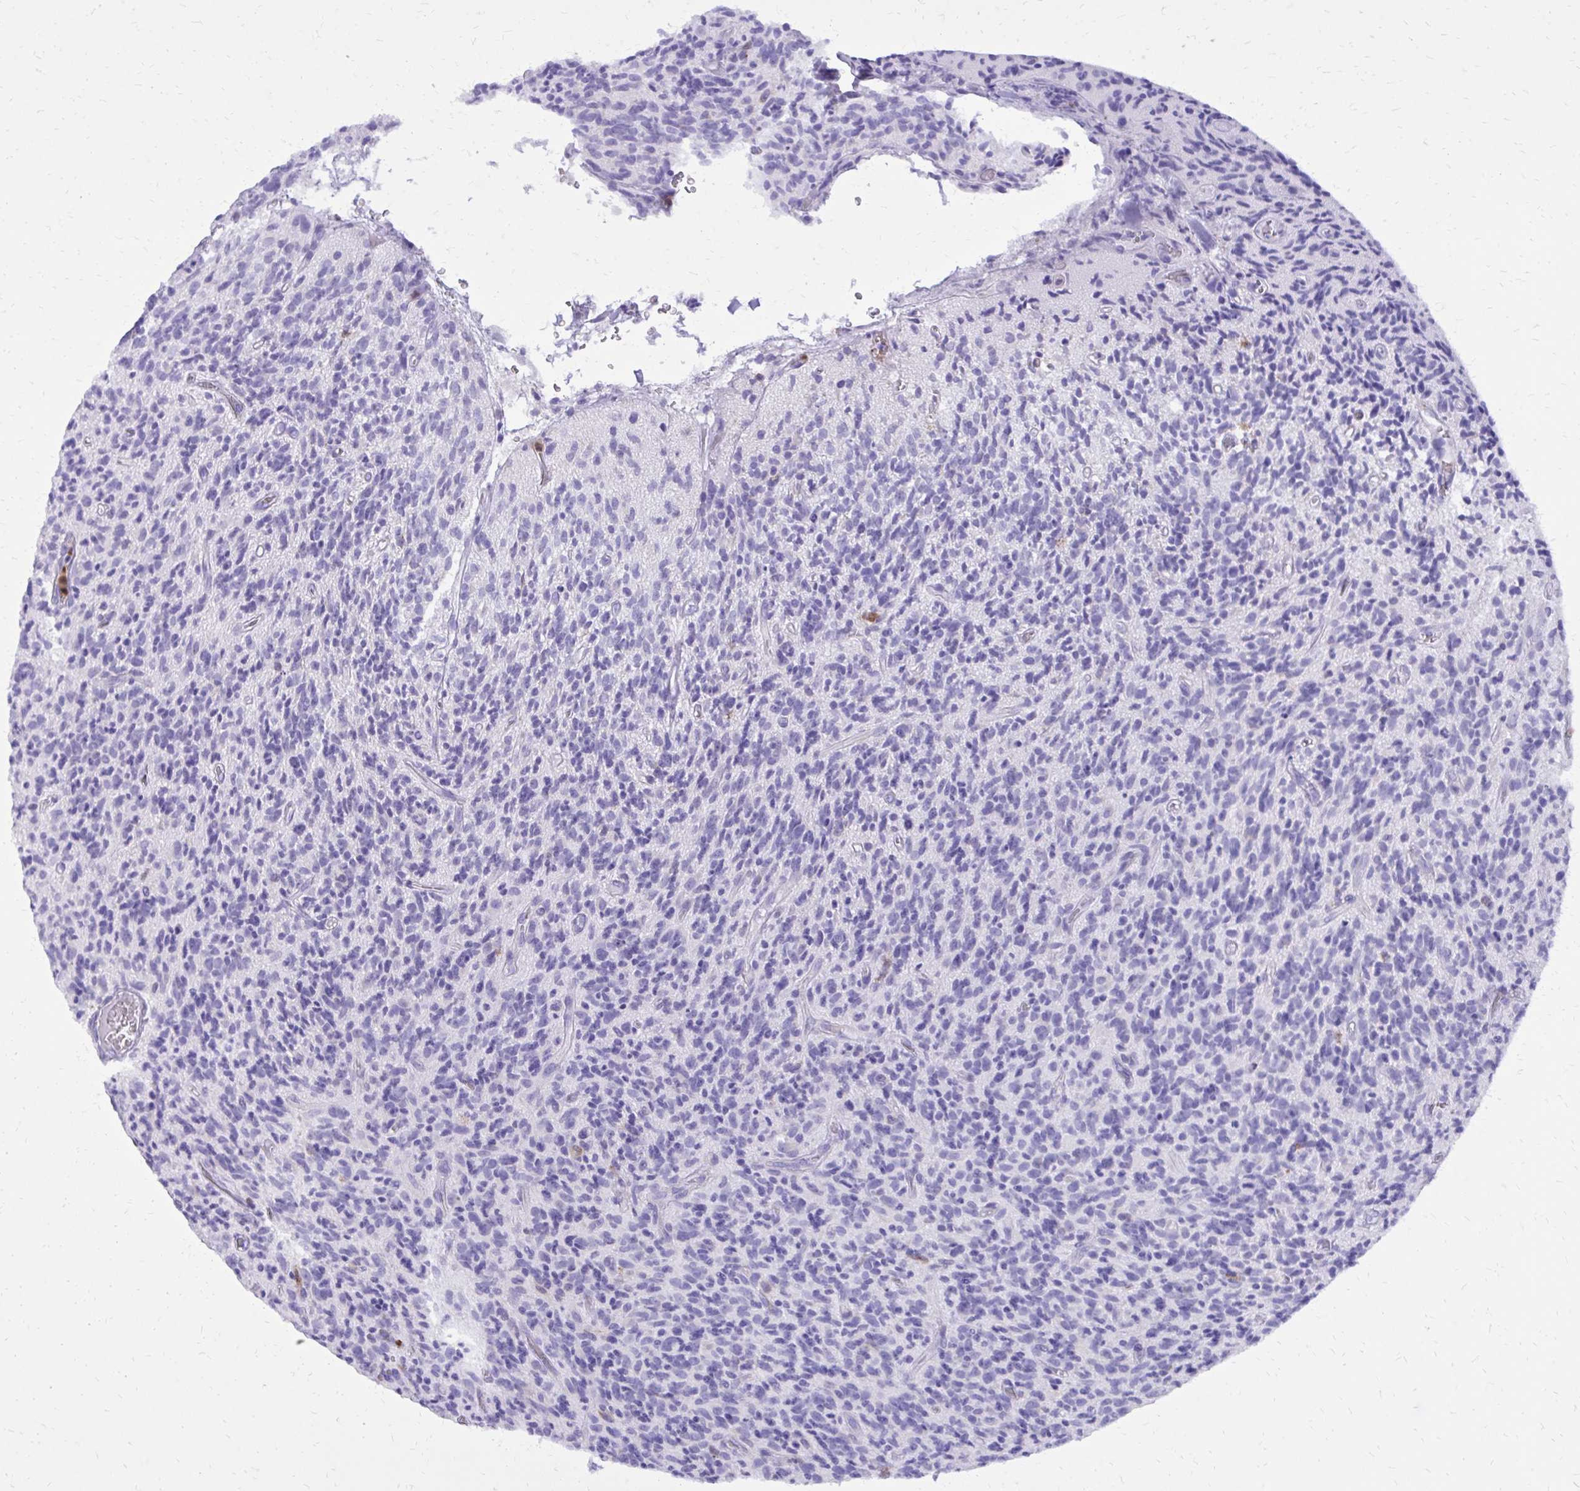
{"staining": {"intensity": "negative", "quantity": "none", "location": "none"}, "tissue": "glioma", "cell_type": "Tumor cells", "image_type": "cancer", "snomed": [{"axis": "morphology", "description": "Glioma, malignant, High grade"}, {"axis": "topography", "description": "Brain"}], "caption": "An immunohistochemistry (IHC) histopathology image of glioma is shown. There is no staining in tumor cells of glioma.", "gene": "CAT", "patient": {"sex": "male", "age": 76}}